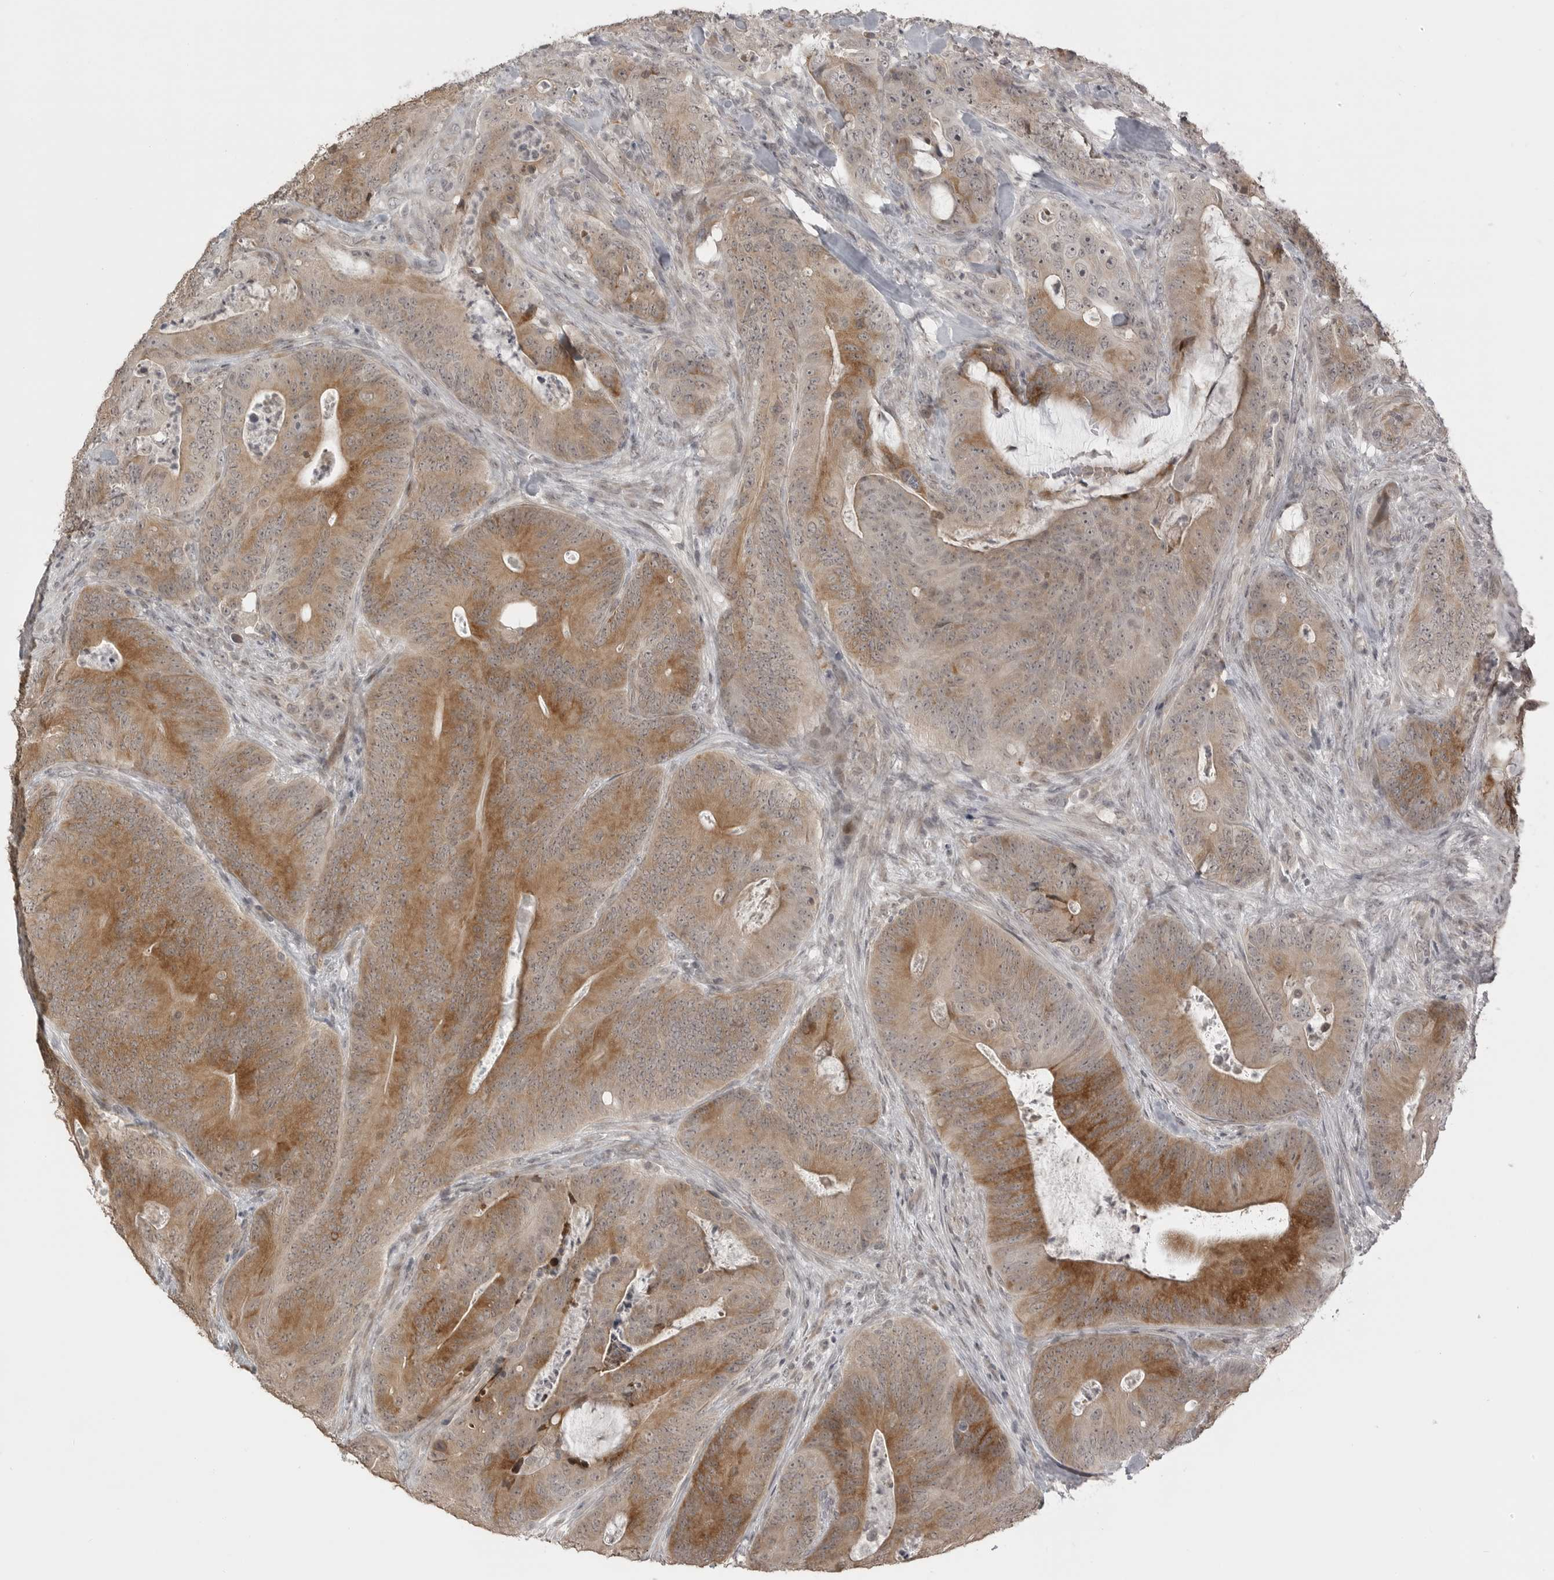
{"staining": {"intensity": "moderate", "quantity": ">75%", "location": "cytoplasmic/membranous"}, "tissue": "colorectal cancer", "cell_type": "Tumor cells", "image_type": "cancer", "snomed": [{"axis": "morphology", "description": "Normal tissue, NOS"}, {"axis": "topography", "description": "Colon"}], "caption": "Tumor cells display moderate cytoplasmic/membranous expression in about >75% of cells in colorectal cancer.", "gene": "SMG8", "patient": {"sex": "female", "age": 82}}